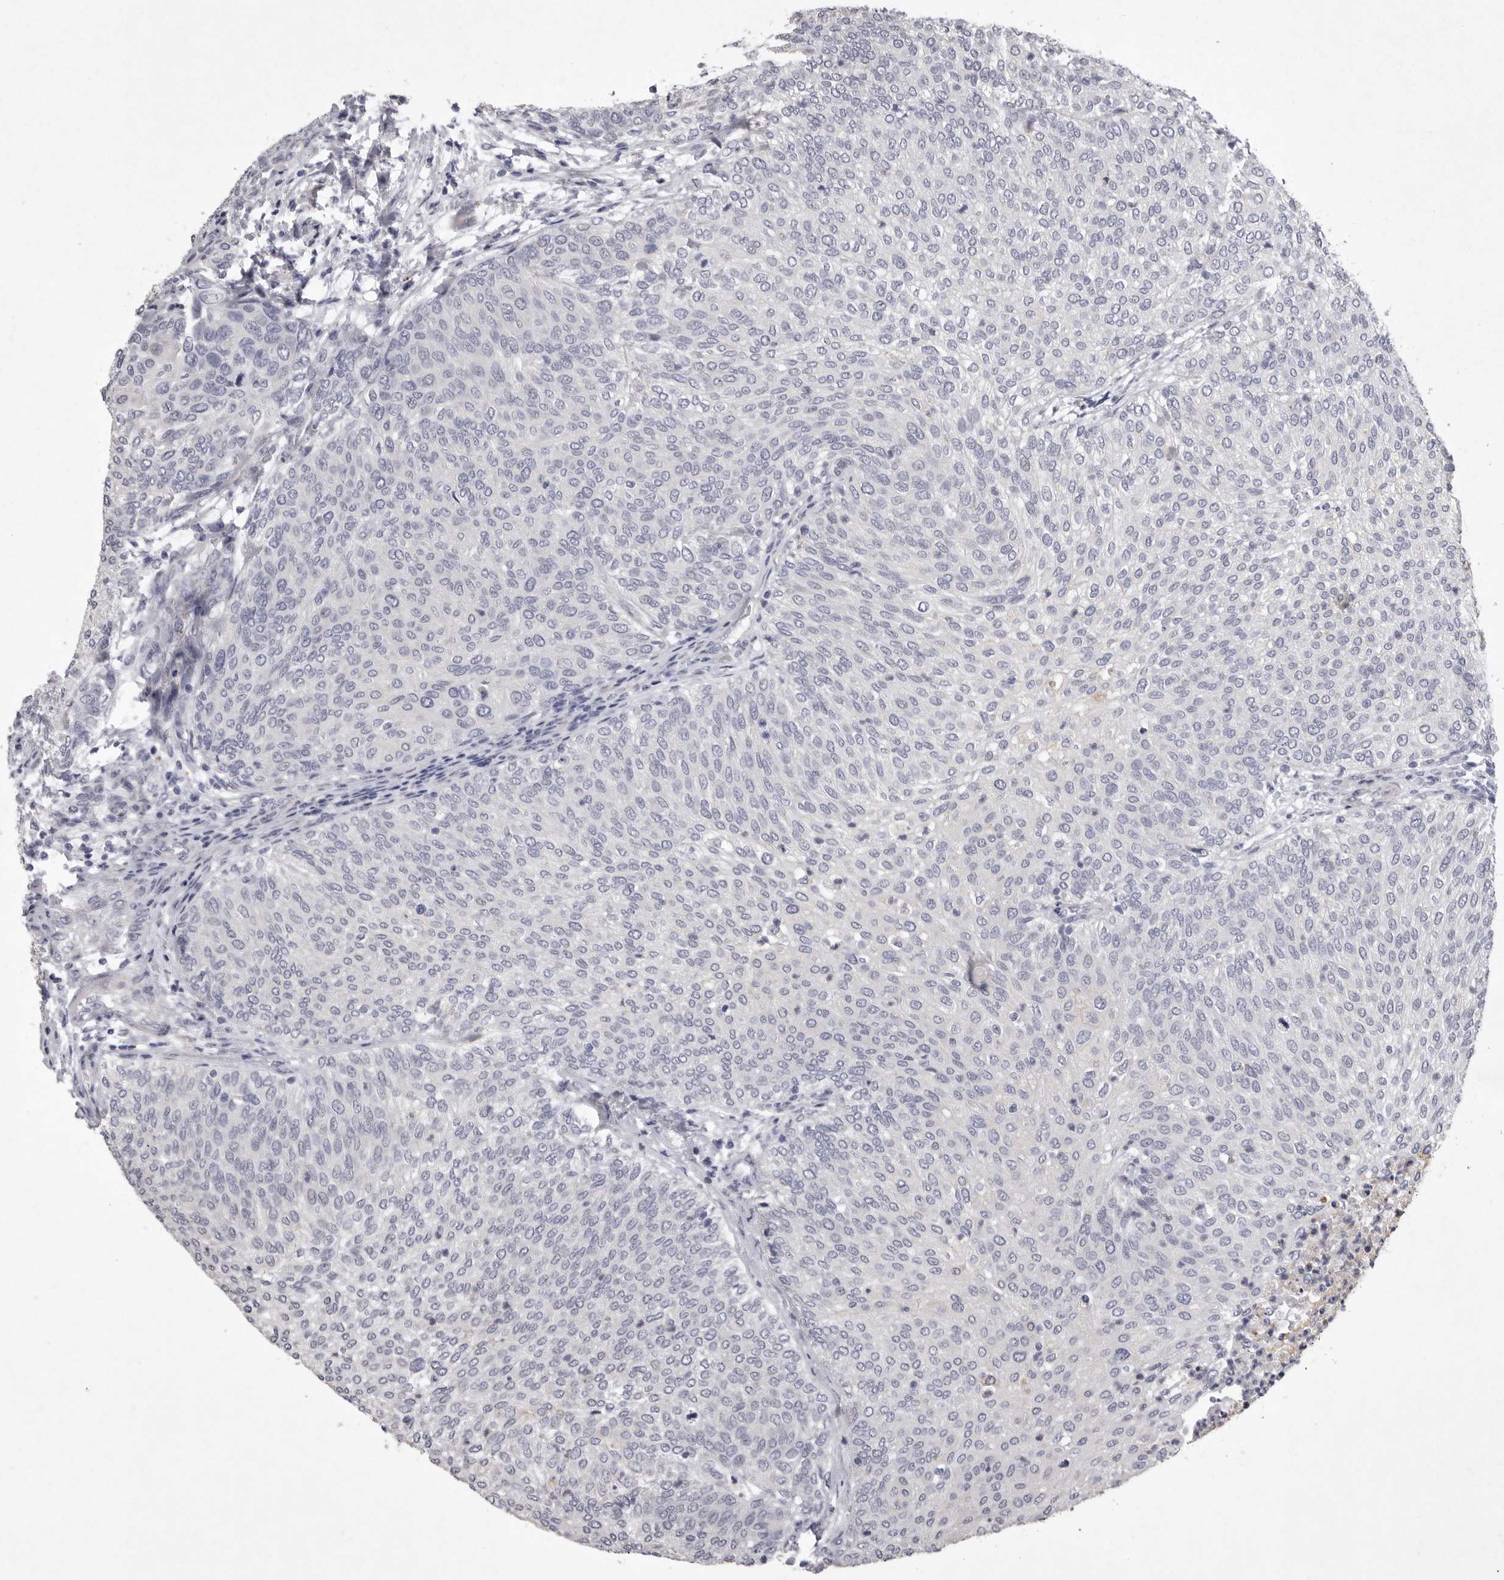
{"staining": {"intensity": "negative", "quantity": "none", "location": "none"}, "tissue": "urothelial cancer", "cell_type": "Tumor cells", "image_type": "cancer", "snomed": [{"axis": "morphology", "description": "Urothelial carcinoma, Low grade"}, {"axis": "topography", "description": "Urinary bladder"}], "caption": "A high-resolution photomicrograph shows IHC staining of urothelial carcinoma (low-grade), which shows no significant expression in tumor cells.", "gene": "NKAIN4", "patient": {"sex": "female", "age": 79}}